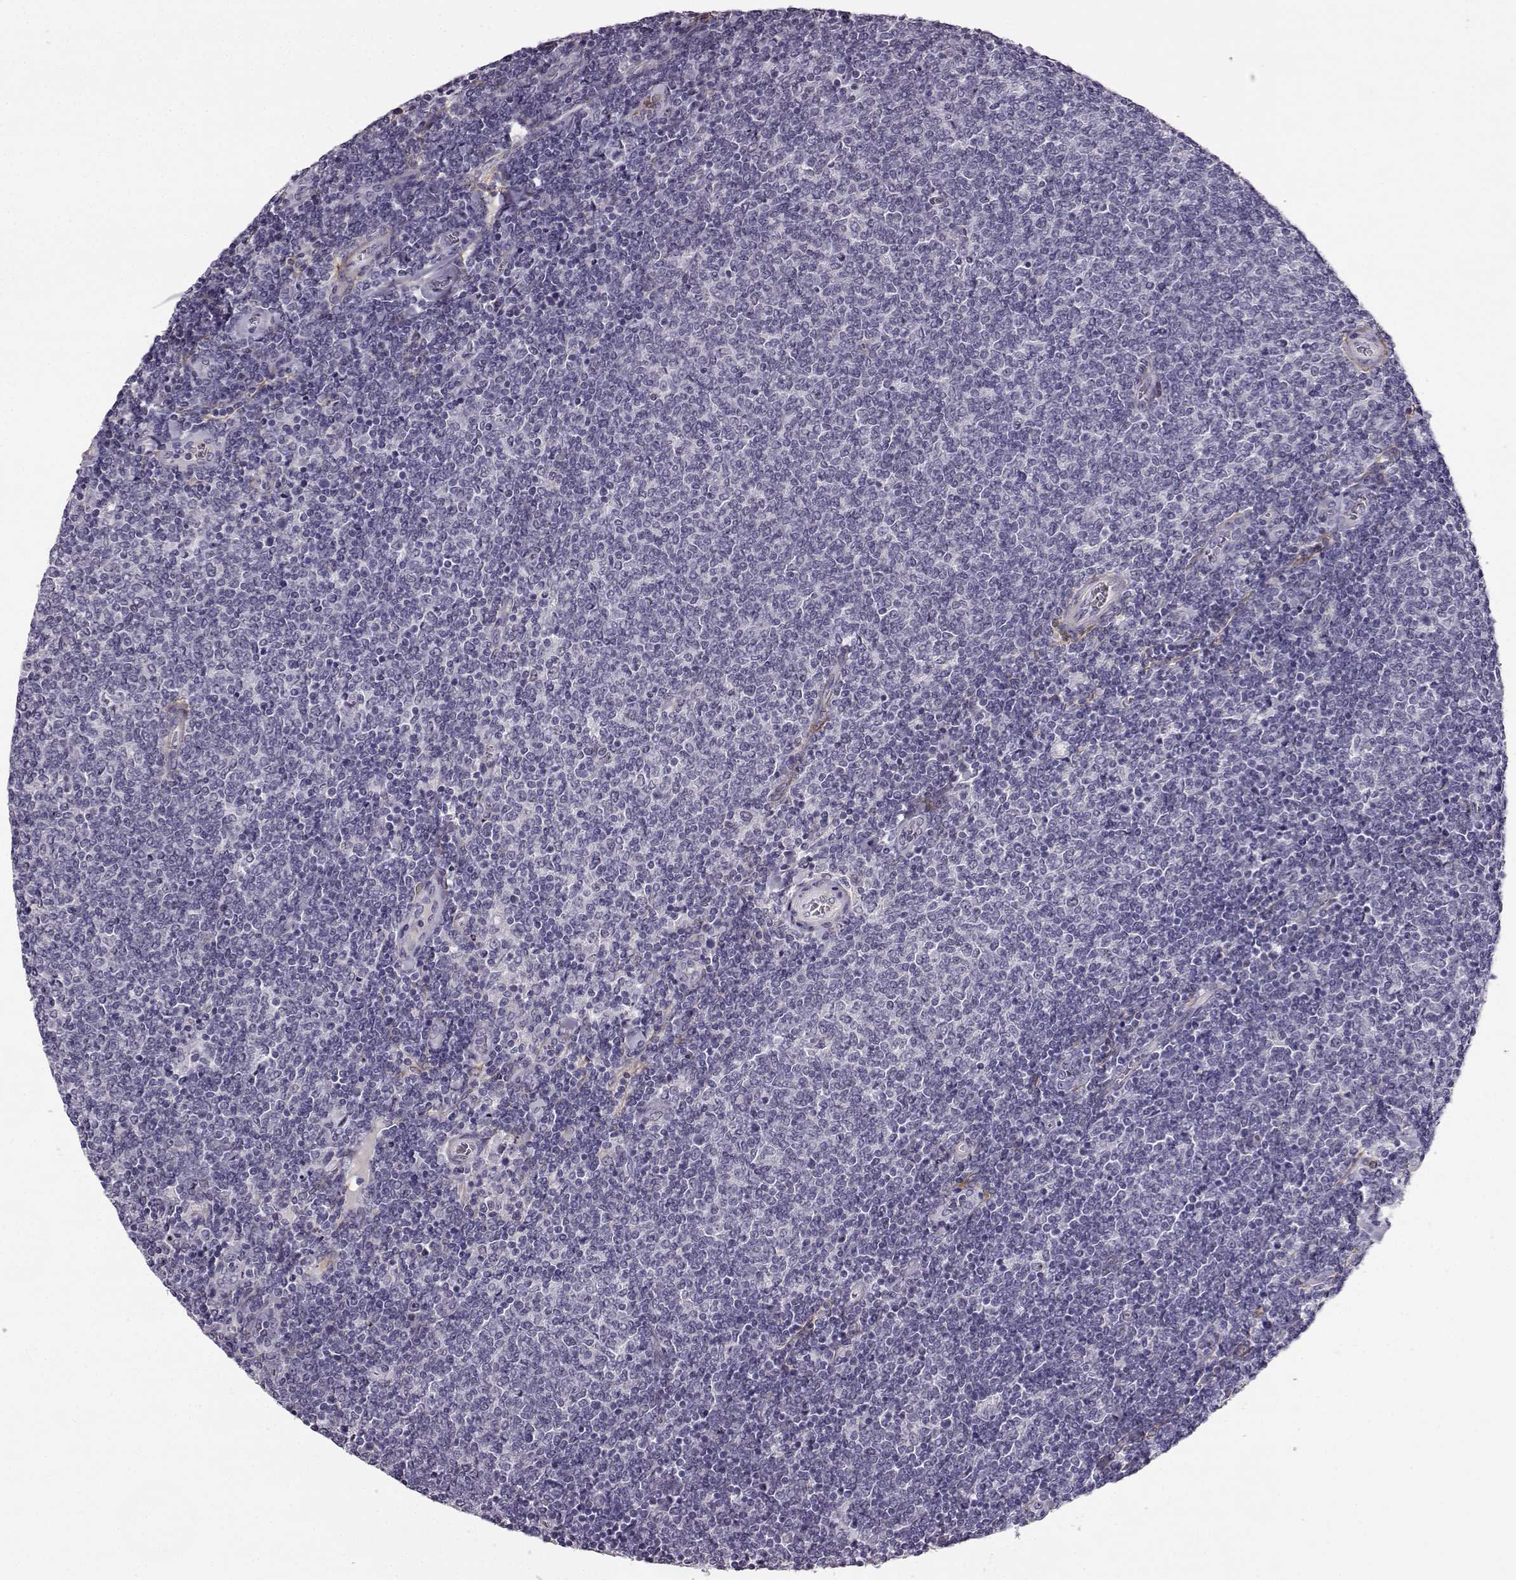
{"staining": {"intensity": "negative", "quantity": "none", "location": "none"}, "tissue": "lymphoma", "cell_type": "Tumor cells", "image_type": "cancer", "snomed": [{"axis": "morphology", "description": "Malignant lymphoma, non-Hodgkin's type, Low grade"}, {"axis": "topography", "description": "Lymph node"}], "caption": "There is no significant positivity in tumor cells of low-grade malignant lymphoma, non-Hodgkin's type.", "gene": "TRIM69", "patient": {"sex": "male", "age": 52}}